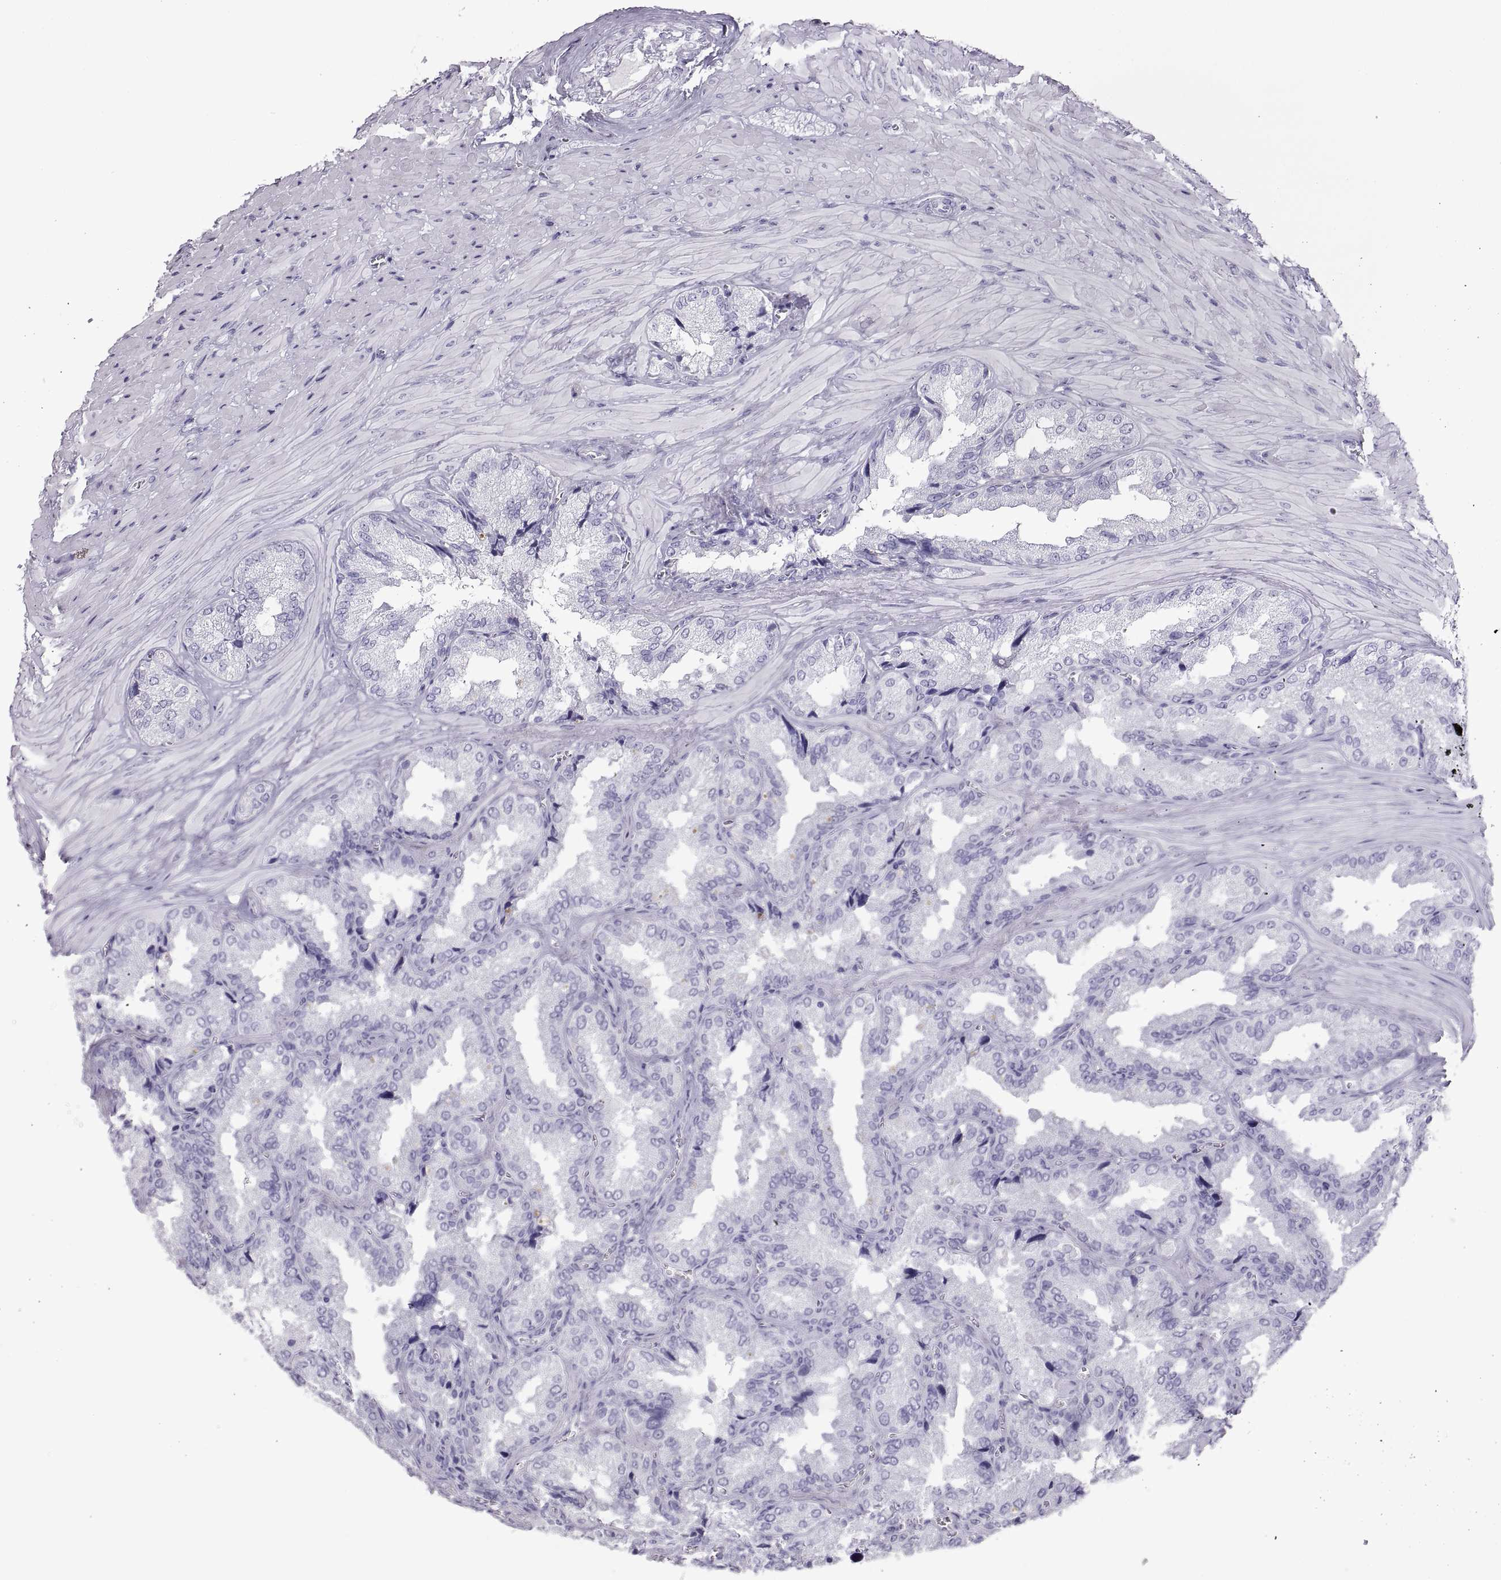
{"staining": {"intensity": "negative", "quantity": "none", "location": "none"}, "tissue": "seminal vesicle", "cell_type": "Glandular cells", "image_type": "normal", "snomed": [{"axis": "morphology", "description": "Normal tissue, NOS"}, {"axis": "topography", "description": "Seminal veicle"}], "caption": "Image shows no protein positivity in glandular cells of unremarkable seminal vesicle.", "gene": "RLBP1", "patient": {"sex": "male", "age": 37}}